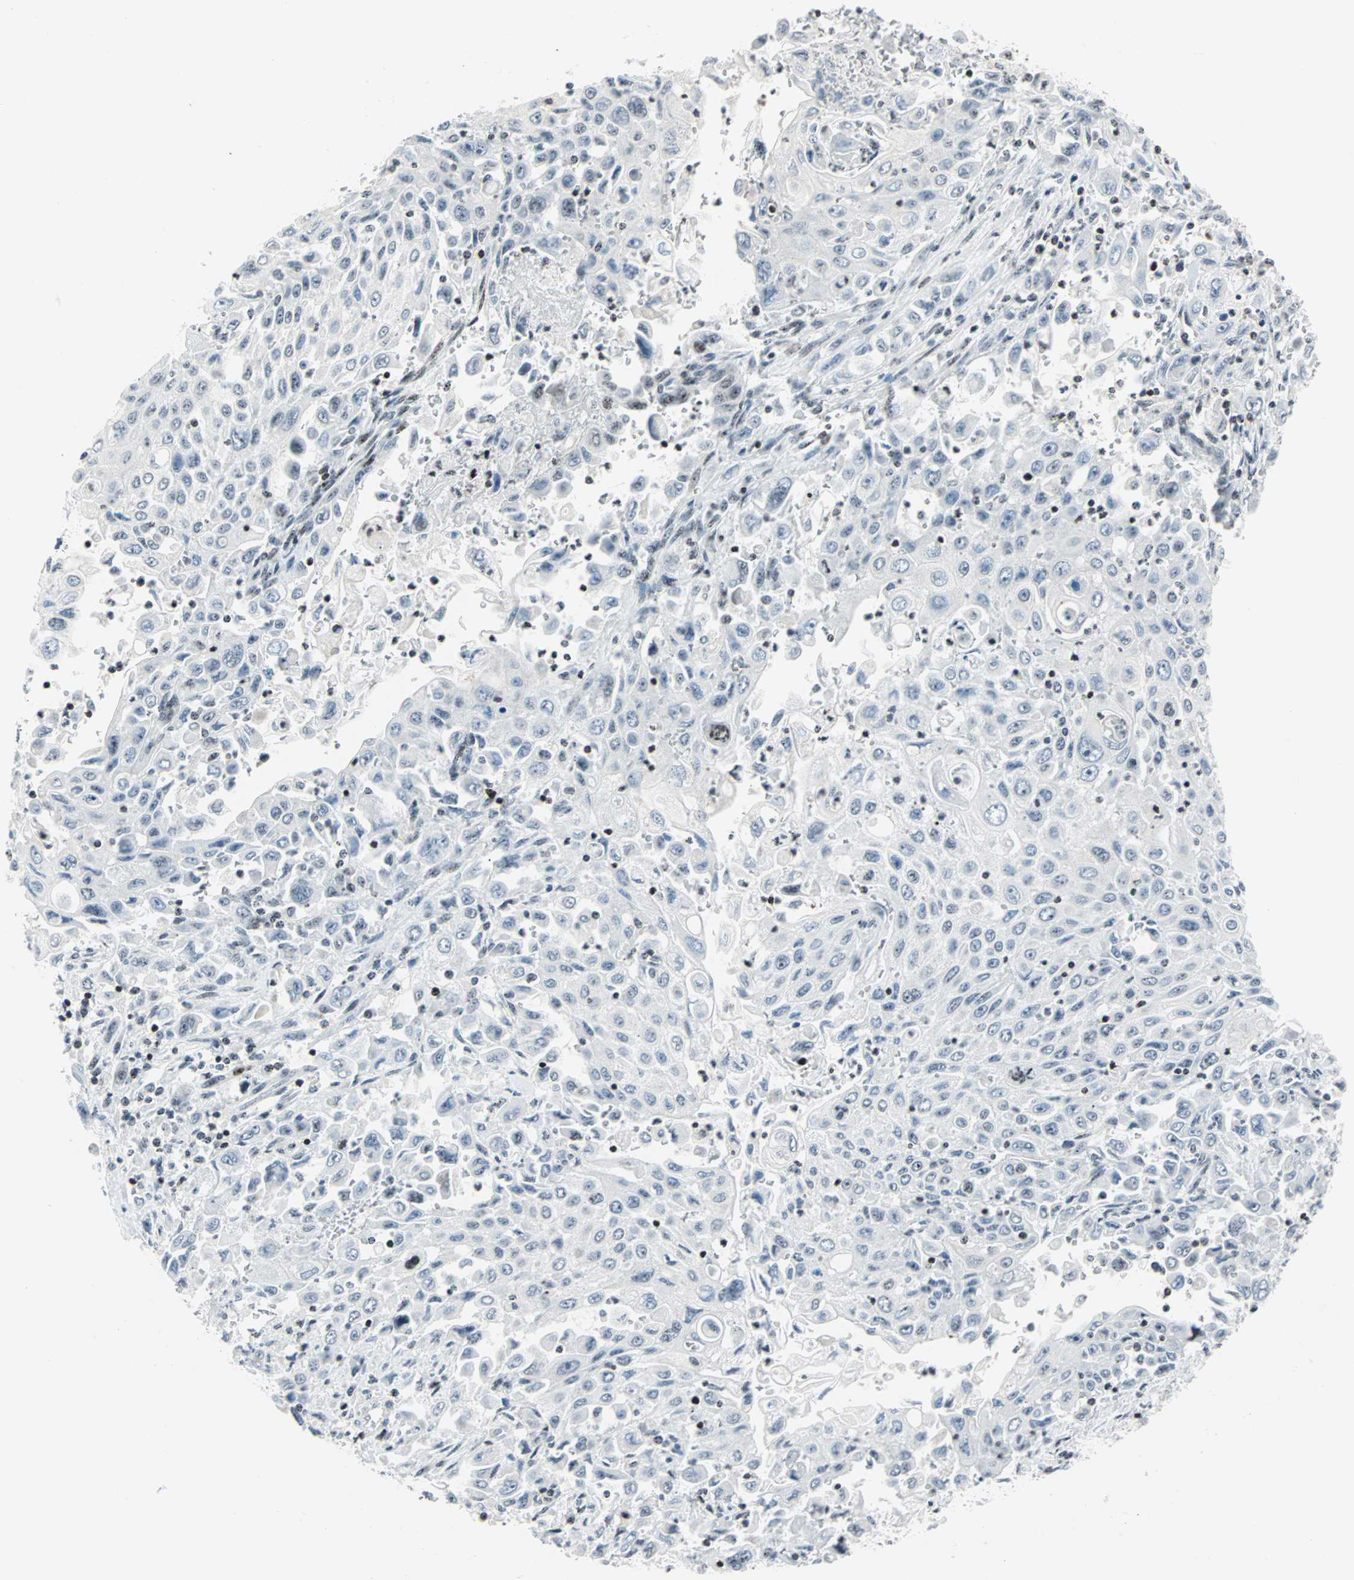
{"staining": {"intensity": "weak", "quantity": "25%-75%", "location": "nuclear"}, "tissue": "pancreatic cancer", "cell_type": "Tumor cells", "image_type": "cancer", "snomed": [{"axis": "morphology", "description": "Adenocarcinoma, NOS"}, {"axis": "topography", "description": "Pancreas"}], "caption": "Human pancreatic cancer stained for a protein (brown) shows weak nuclear positive staining in approximately 25%-75% of tumor cells.", "gene": "CENPA", "patient": {"sex": "male", "age": 70}}